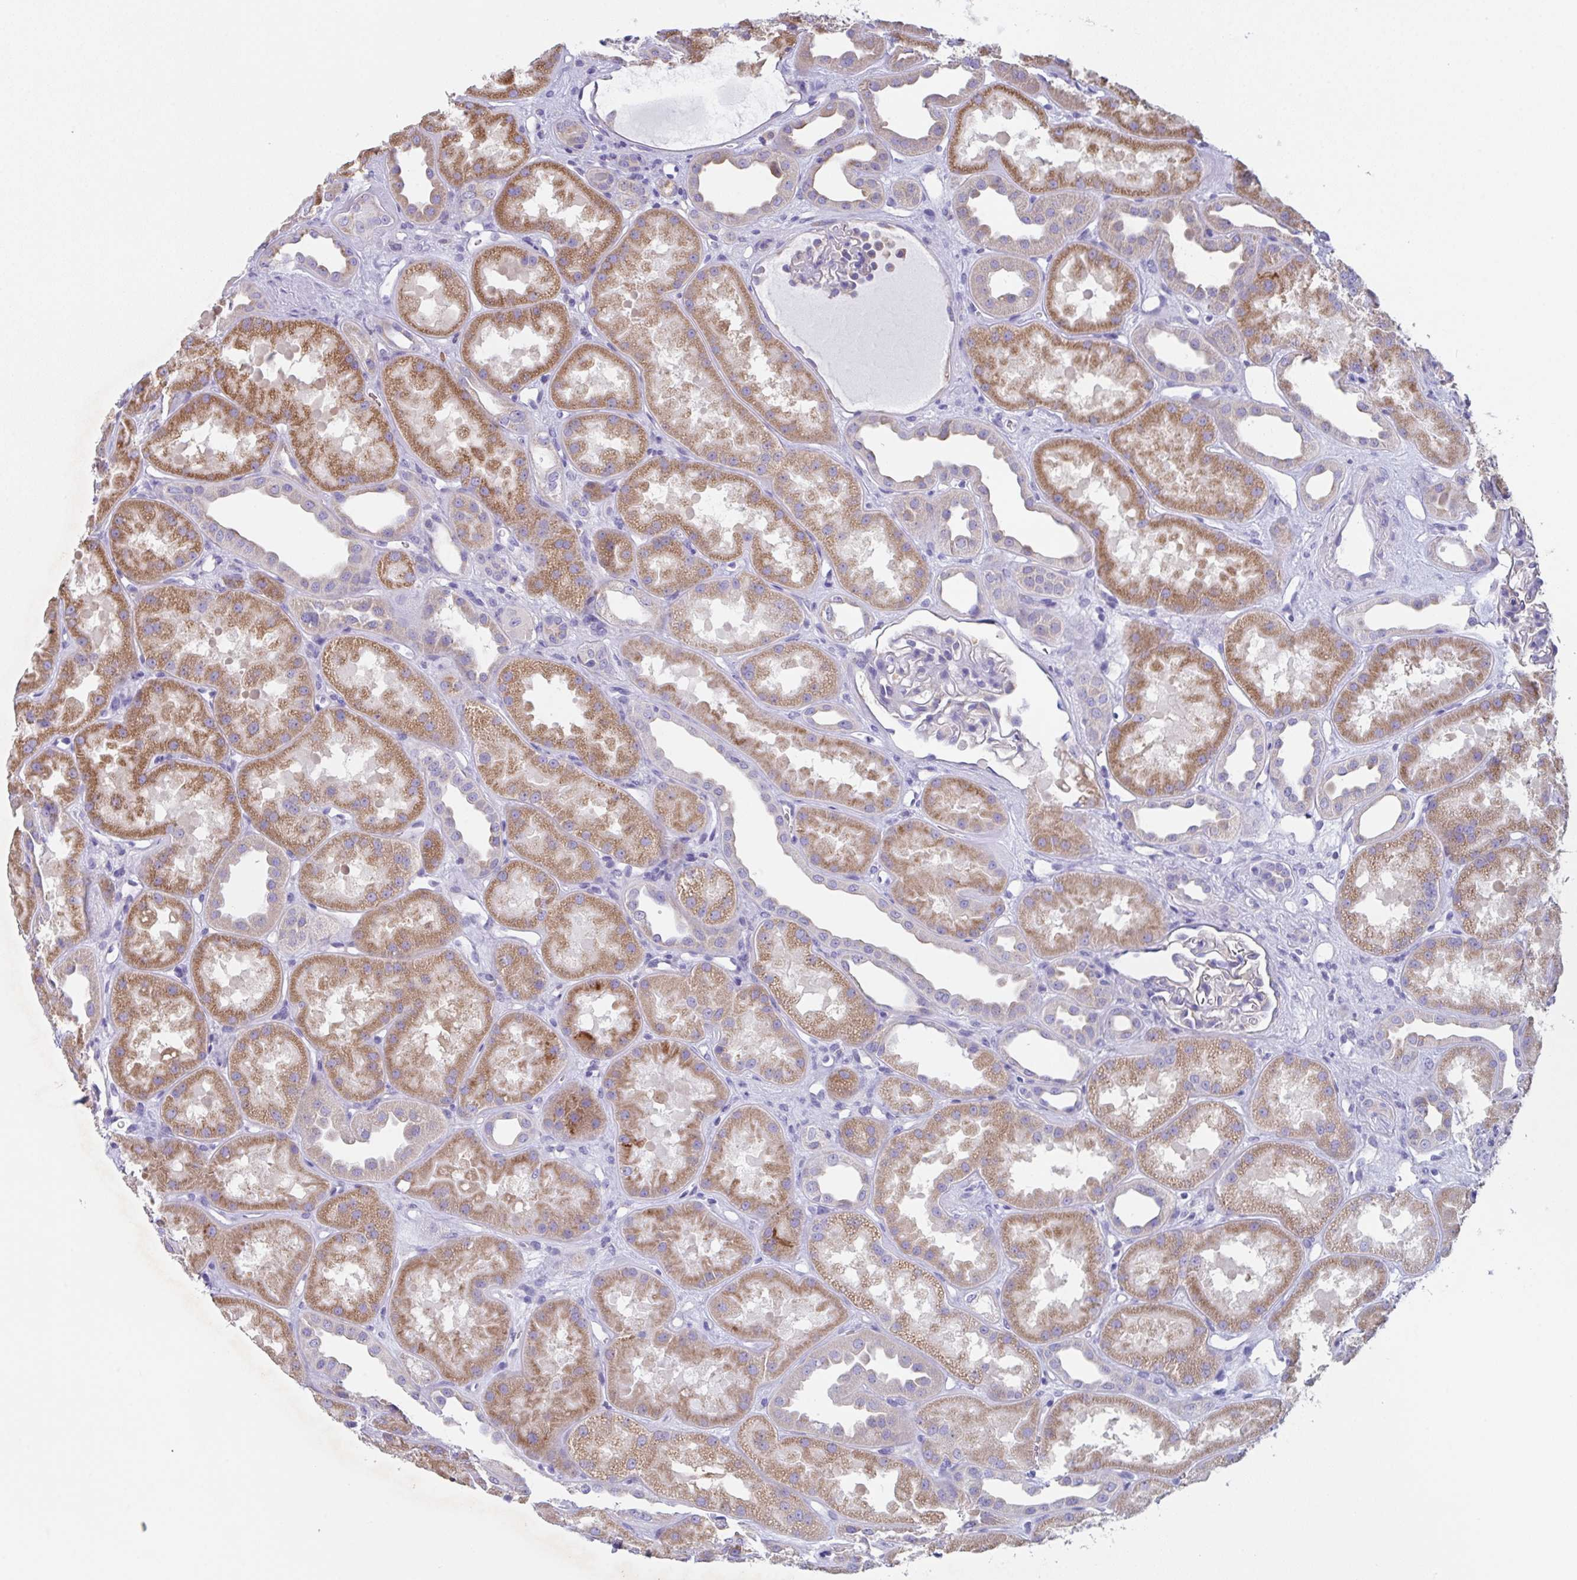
{"staining": {"intensity": "negative", "quantity": "none", "location": "none"}, "tissue": "kidney", "cell_type": "Cells in glomeruli", "image_type": "normal", "snomed": [{"axis": "morphology", "description": "Normal tissue, NOS"}, {"axis": "topography", "description": "Kidney"}], "caption": "IHC image of benign kidney: kidney stained with DAB (3,3'-diaminobenzidine) displays no significant protein positivity in cells in glomeruli. (IHC, brightfield microscopy, high magnification).", "gene": "TFAP2C", "patient": {"sex": "male", "age": 61}}